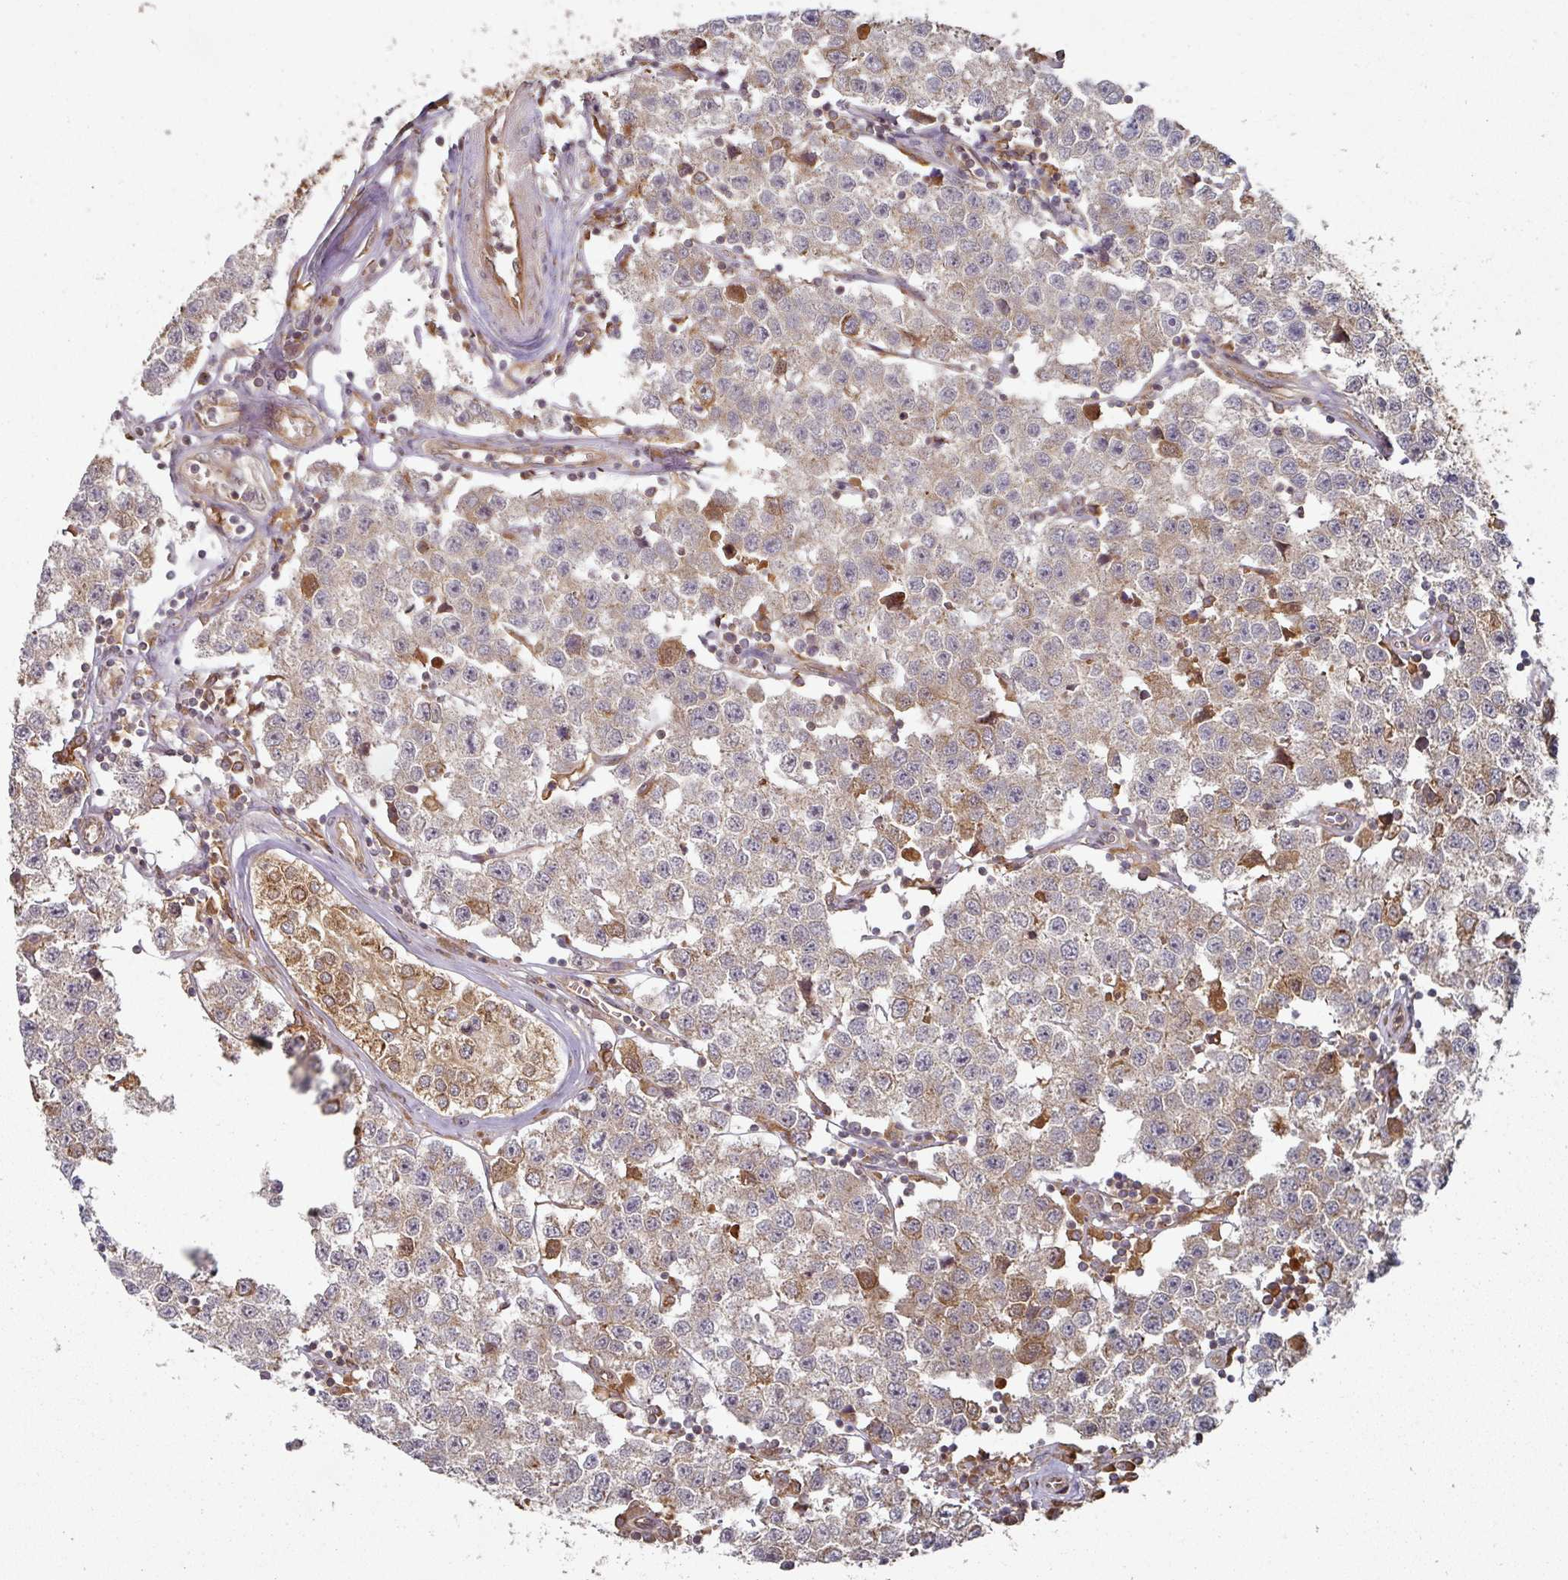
{"staining": {"intensity": "moderate", "quantity": "25%-75%", "location": "cytoplasmic/membranous"}, "tissue": "testis cancer", "cell_type": "Tumor cells", "image_type": "cancer", "snomed": [{"axis": "morphology", "description": "Seminoma, NOS"}, {"axis": "topography", "description": "Testis"}], "caption": "A histopathology image showing moderate cytoplasmic/membranous expression in about 25%-75% of tumor cells in seminoma (testis), as visualized by brown immunohistochemical staining.", "gene": "CEP95", "patient": {"sex": "male", "age": 34}}